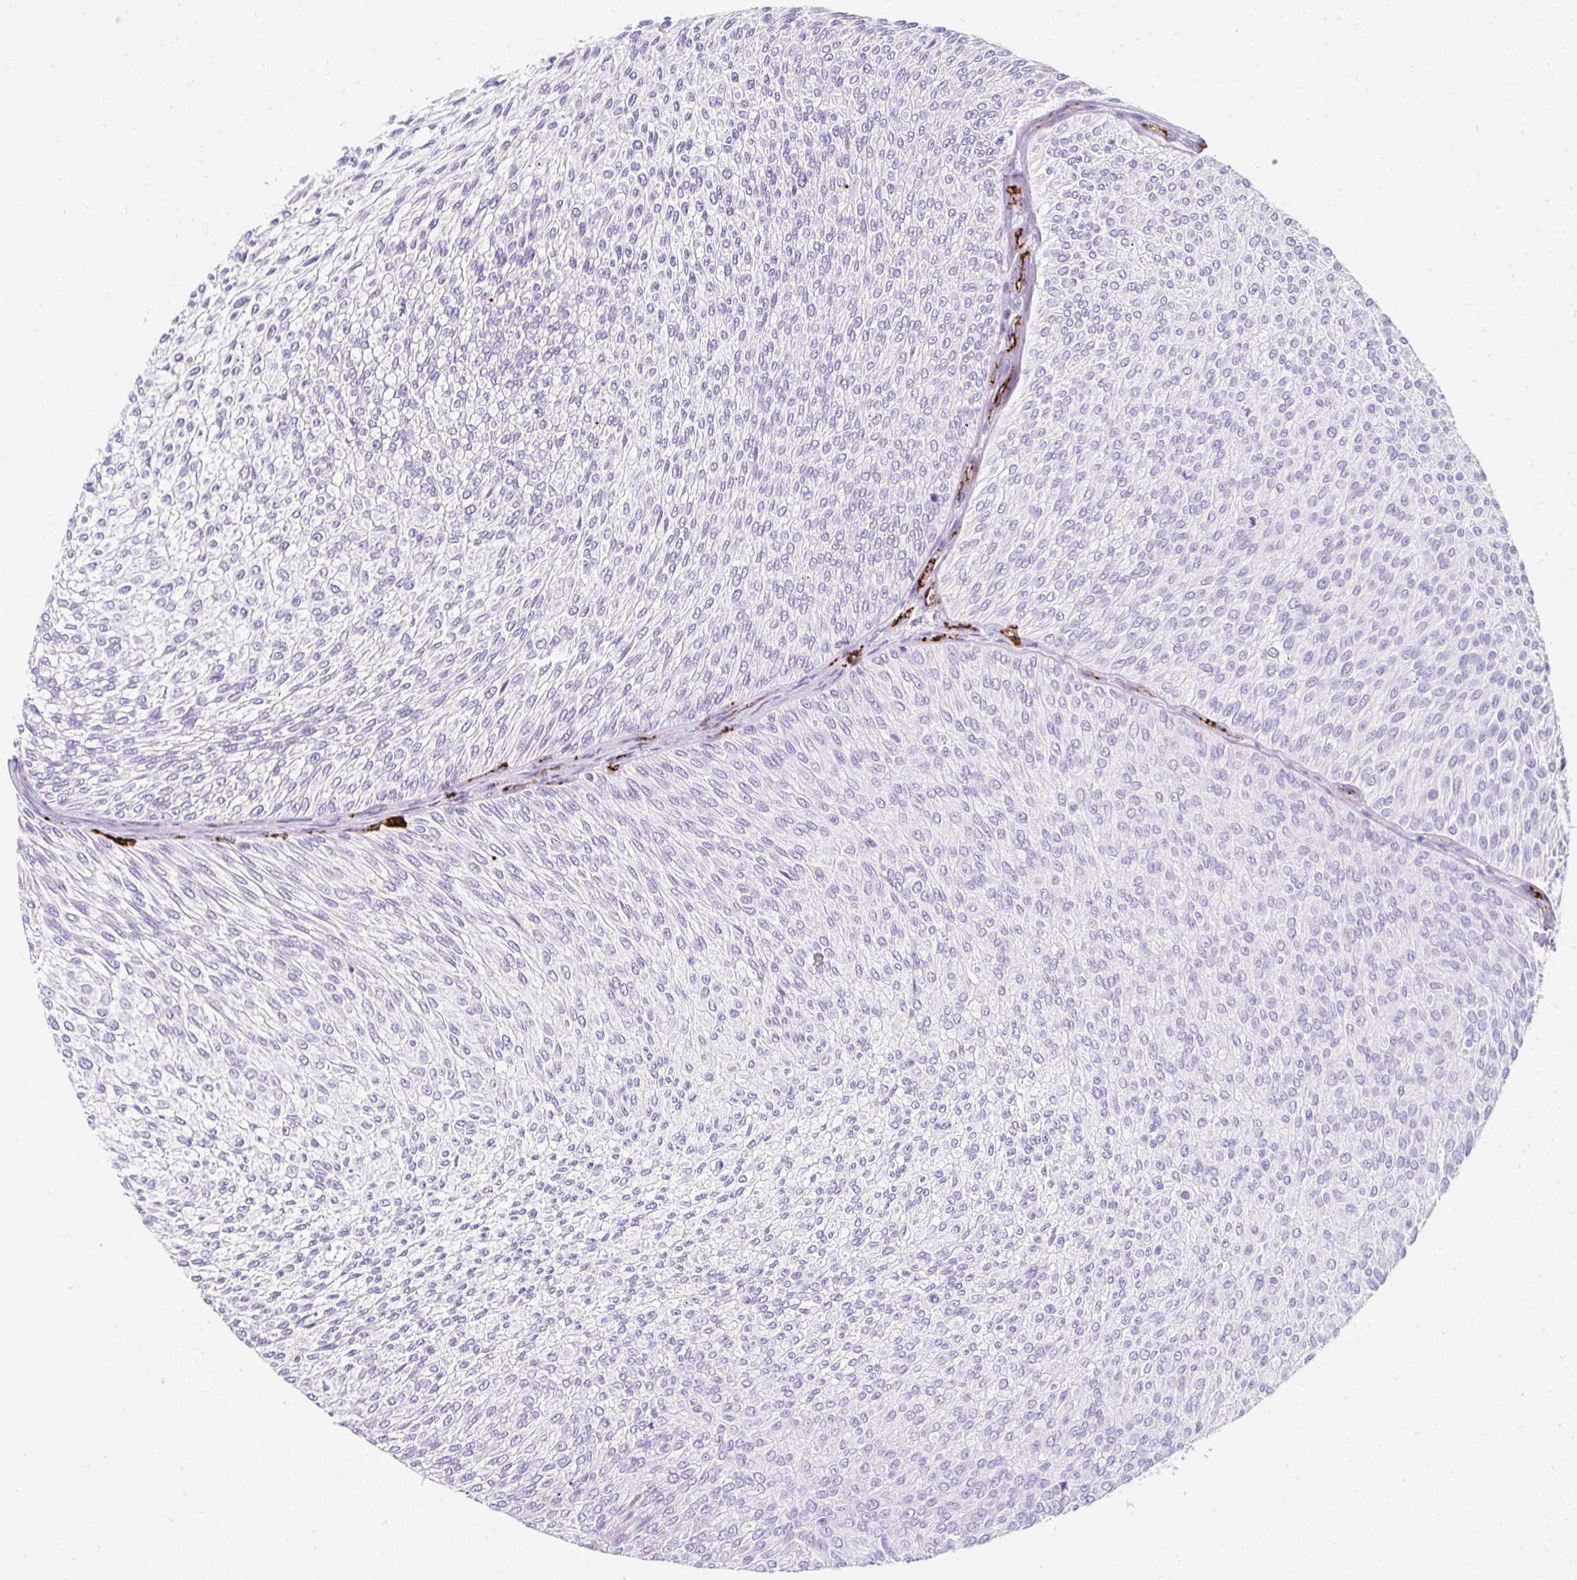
{"staining": {"intensity": "negative", "quantity": "none", "location": "none"}, "tissue": "urothelial cancer", "cell_type": "Tumor cells", "image_type": "cancer", "snomed": [{"axis": "morphology", "description": "Urothelial carcinoma, Low grade"}, {"axis": "topography", "description": "Urinary bladder"}], "caption": "Human urothelial cancer stained for a protein using immunohistochemistry (IHC) shows no expression in tumor cells.", "gene": "APOC4-APOC2", "patient": {"sex": "male", "age": 91}}